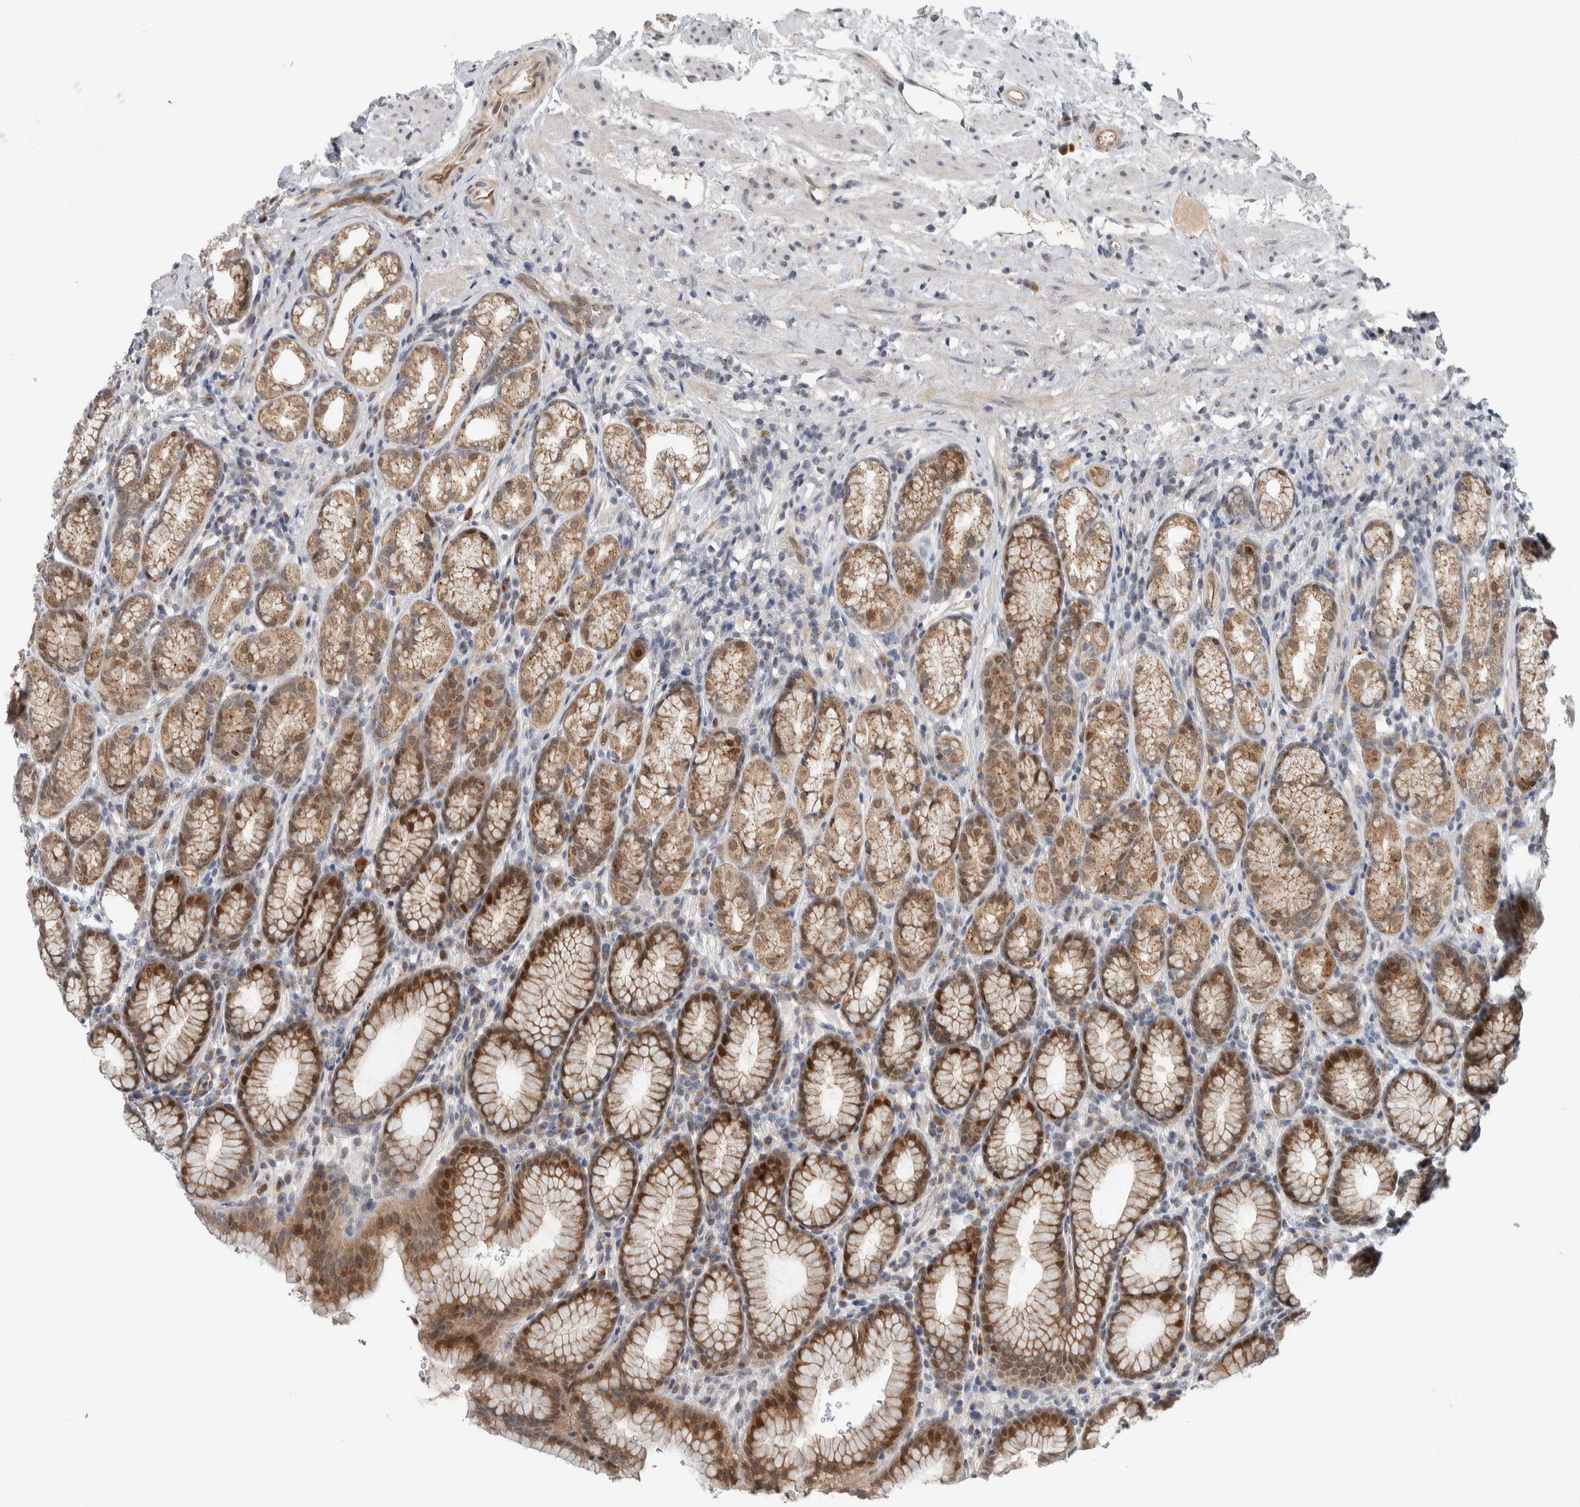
{"staining": {"intensity": "moderate", "quantity": ">75%", "location": "cytoplasmic/membranous,nuclear"}, "tissue": "stomach", "cell_type": "Glandular cells", "image_type": "normal", "snomed": [{"axis": "morphology", "description": "Normal tissue, NOS"}, {"axis": "topography", "description": "Stomach"}], "caption": "A micrograph showing moderate cytoplasmic/membranous,nuclear positivity in about >75% of glandular cells in benign stomach, as visualized by brown immunohistochemical staining.", "gene": "MSL1", "patient": {"sex": "male", "age": 42}}